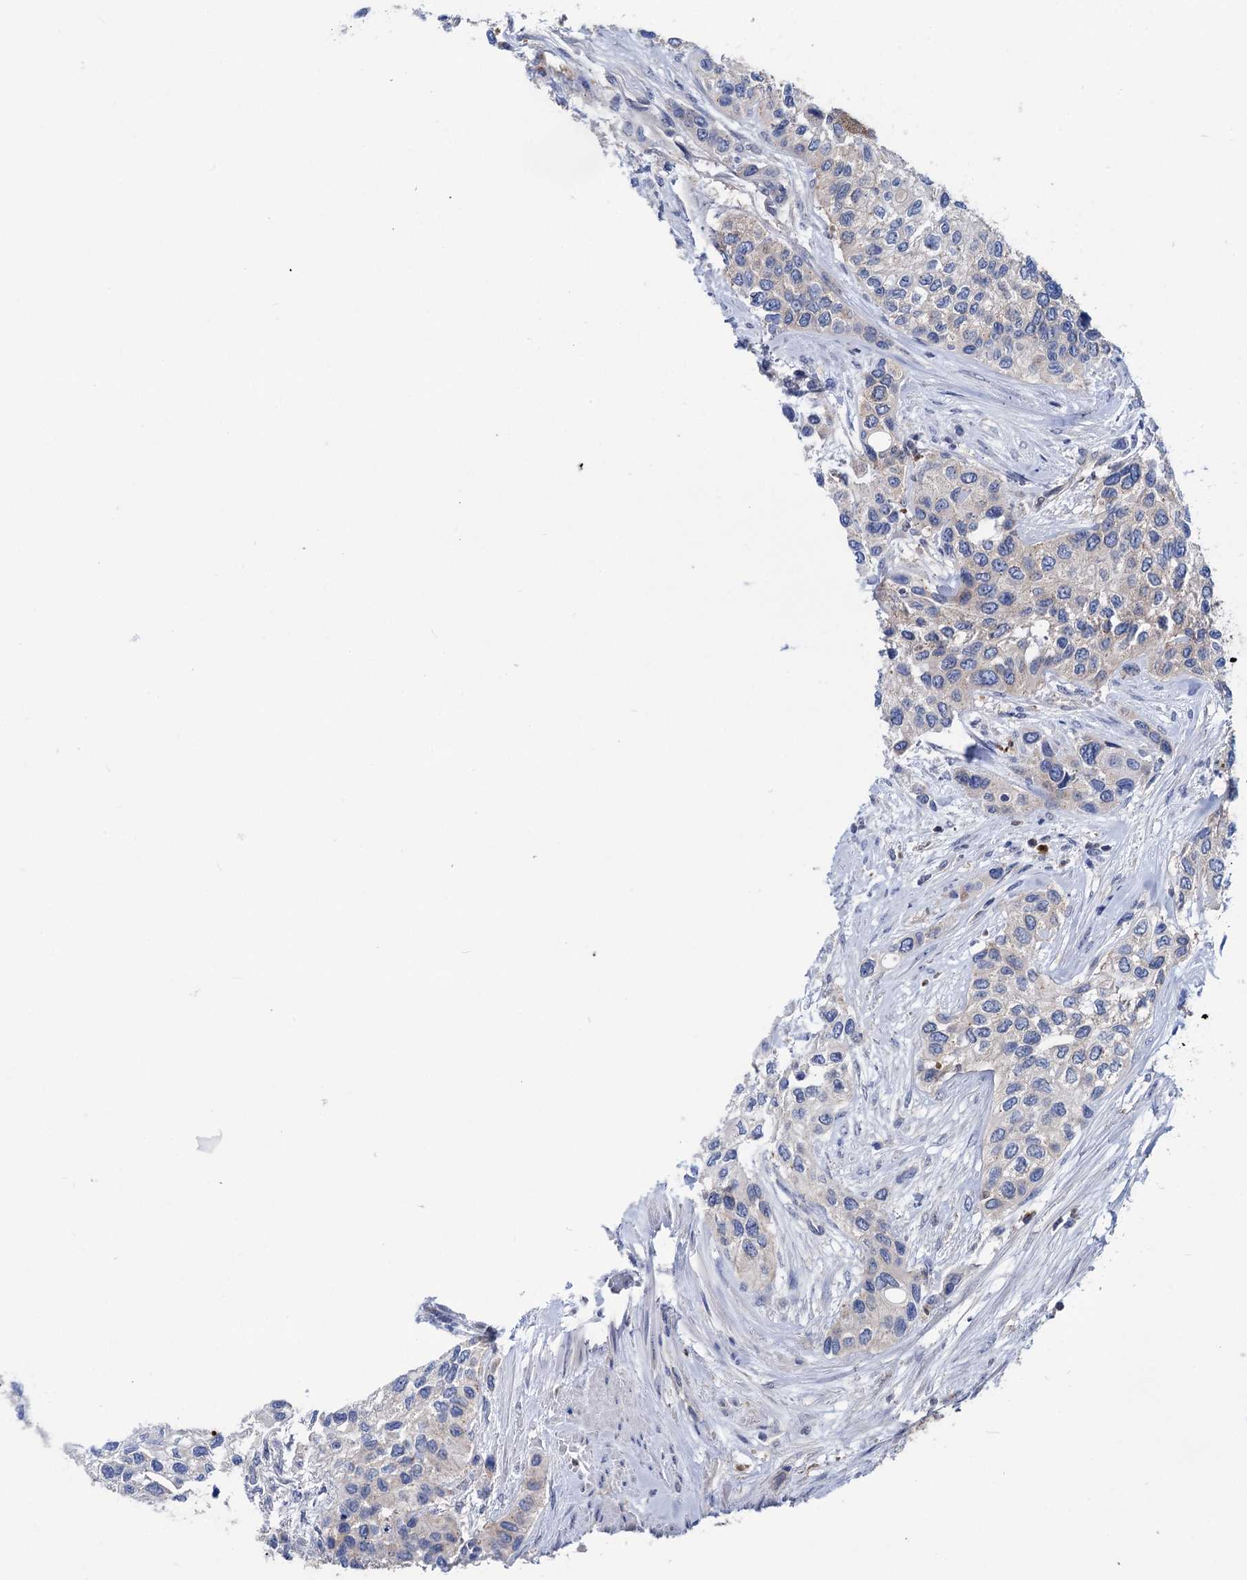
{"staining": {"intensity": "negative", "quantity": "none", "location": "none"}, "tissue": "urothelial cancer", "cell_type": "Tumor cells", "image_type": "cancer", "snomed": [{"axis": "morphology", "description": "Normal tissue, NOS"}, {"axis": "morphology", "description": "Urothelial carcinoma, High grade"}, {"axis": "topography", "description": "Vascular tissue"}, {"axis": "topography", "description": "Urinary bladder"}], "caption": "High power microscopy photomicrograph of an IHC photomicrograph of urothelial cancer, revealing no significant expression in tumor cells.", "gene": "ZNRD2", "patient": {"sex": "female", "age": 56}}